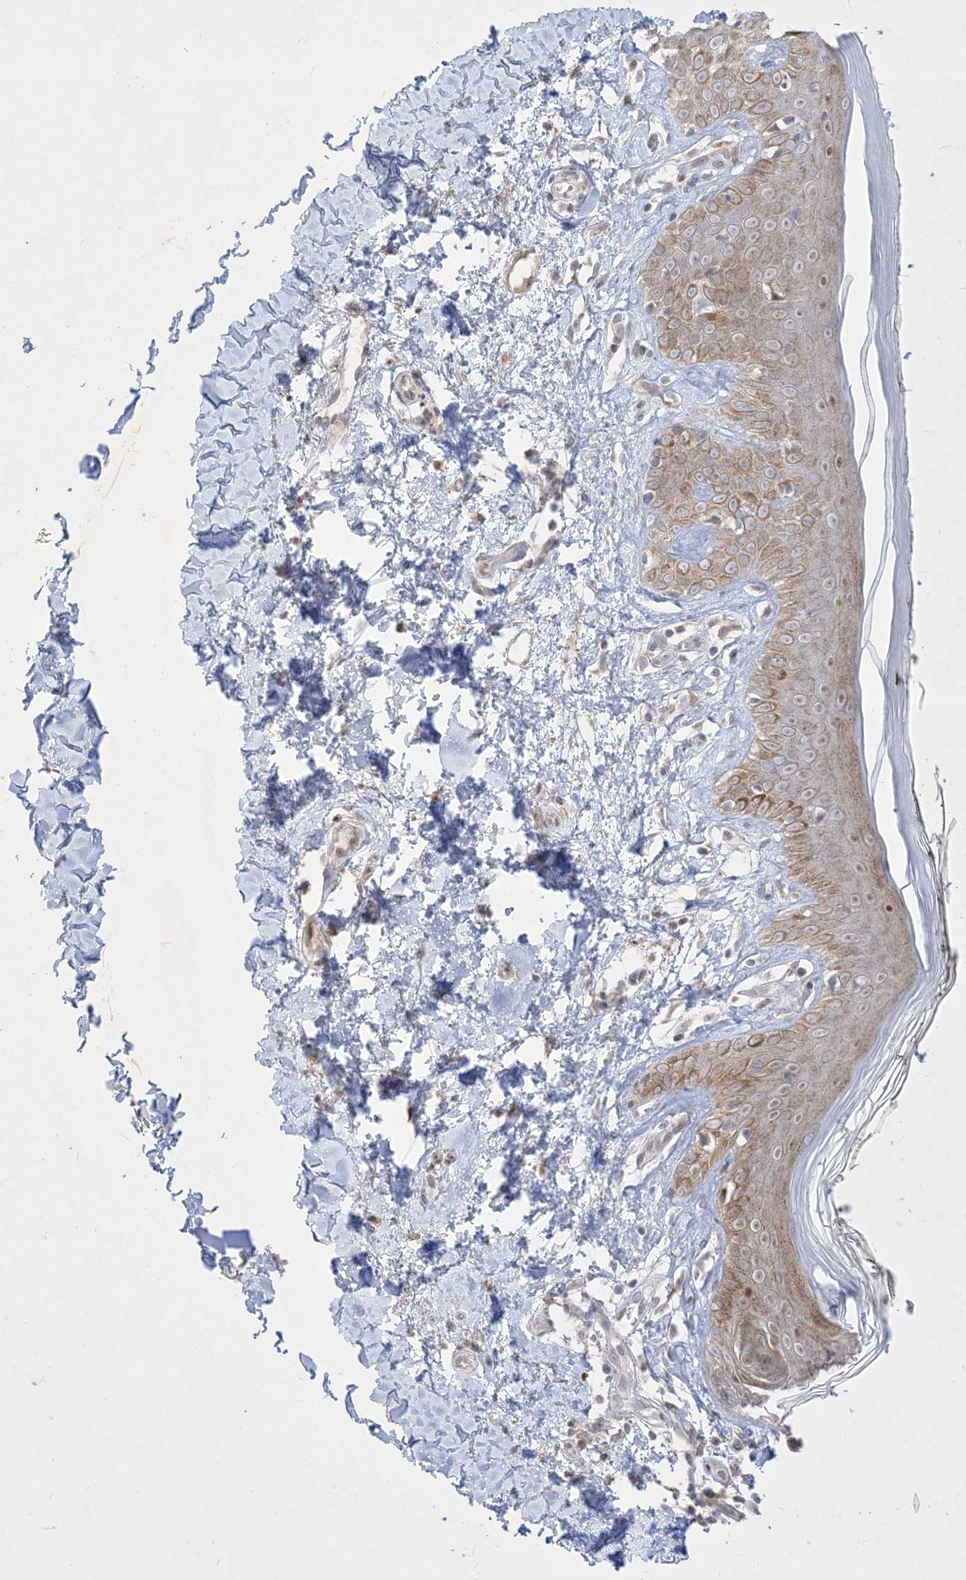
{"staining": {"intensity": "negative", "quantity": "none", "location": "none"}, "tissue": "skin", "cell_type": "Fibroblasts", "image_type": "normal", "snomed": [{"axis": "morphology", "description": "Normal tissue, NOS"}, {"axis": "topography", "description": "Skin"}], "caption": "High power microscopy image of an immunohistochemistry photomicrograph of unremarkable skin, revealing no significant expression in fibroblasts.", "gene": "BHLHE40", "patient": {"sex": "female", "age": 64}}